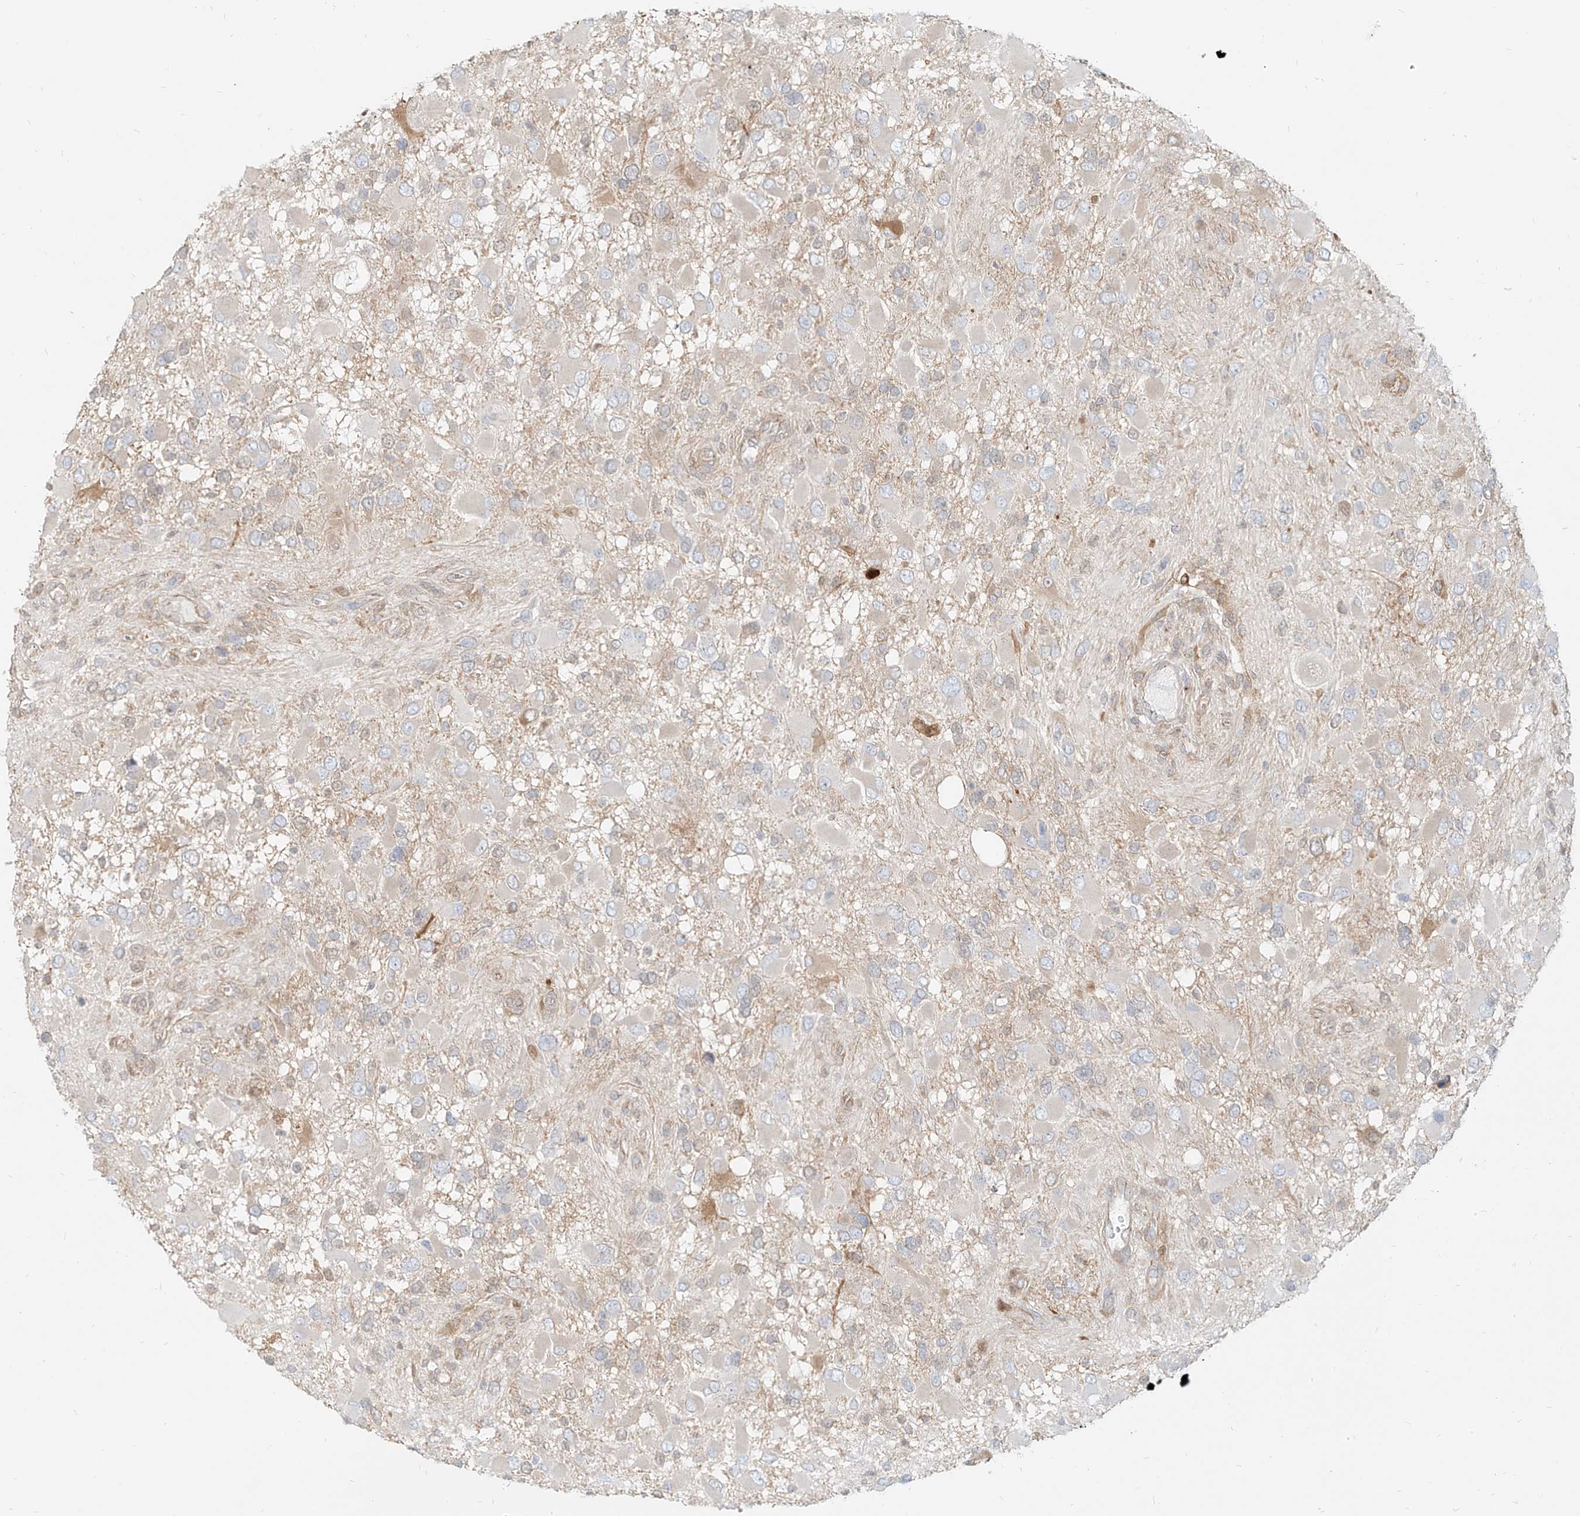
{"staining": {"intensity": "negative", "quantity": "none", "location": "none"}, "tissue": "glioma", "cell_type": "Tumor cells", "image_type": "cancer", "snomed": [{"axis": "morphology", "description": "Glioma, malignant, High grade"}, {"axis": "topography", "description": "Brain"}], "caption": "Tumor cells are negative for protein expression in human malignant glioma (high-grade). (Stains: DAB (3,3'-diaminobenzidine) IHC with hematoxylin counter stain, Microscopy: brightfield microscopy at high magnification).", "gene": "PGD", "patient": {"sex": "male", "age": 53}}